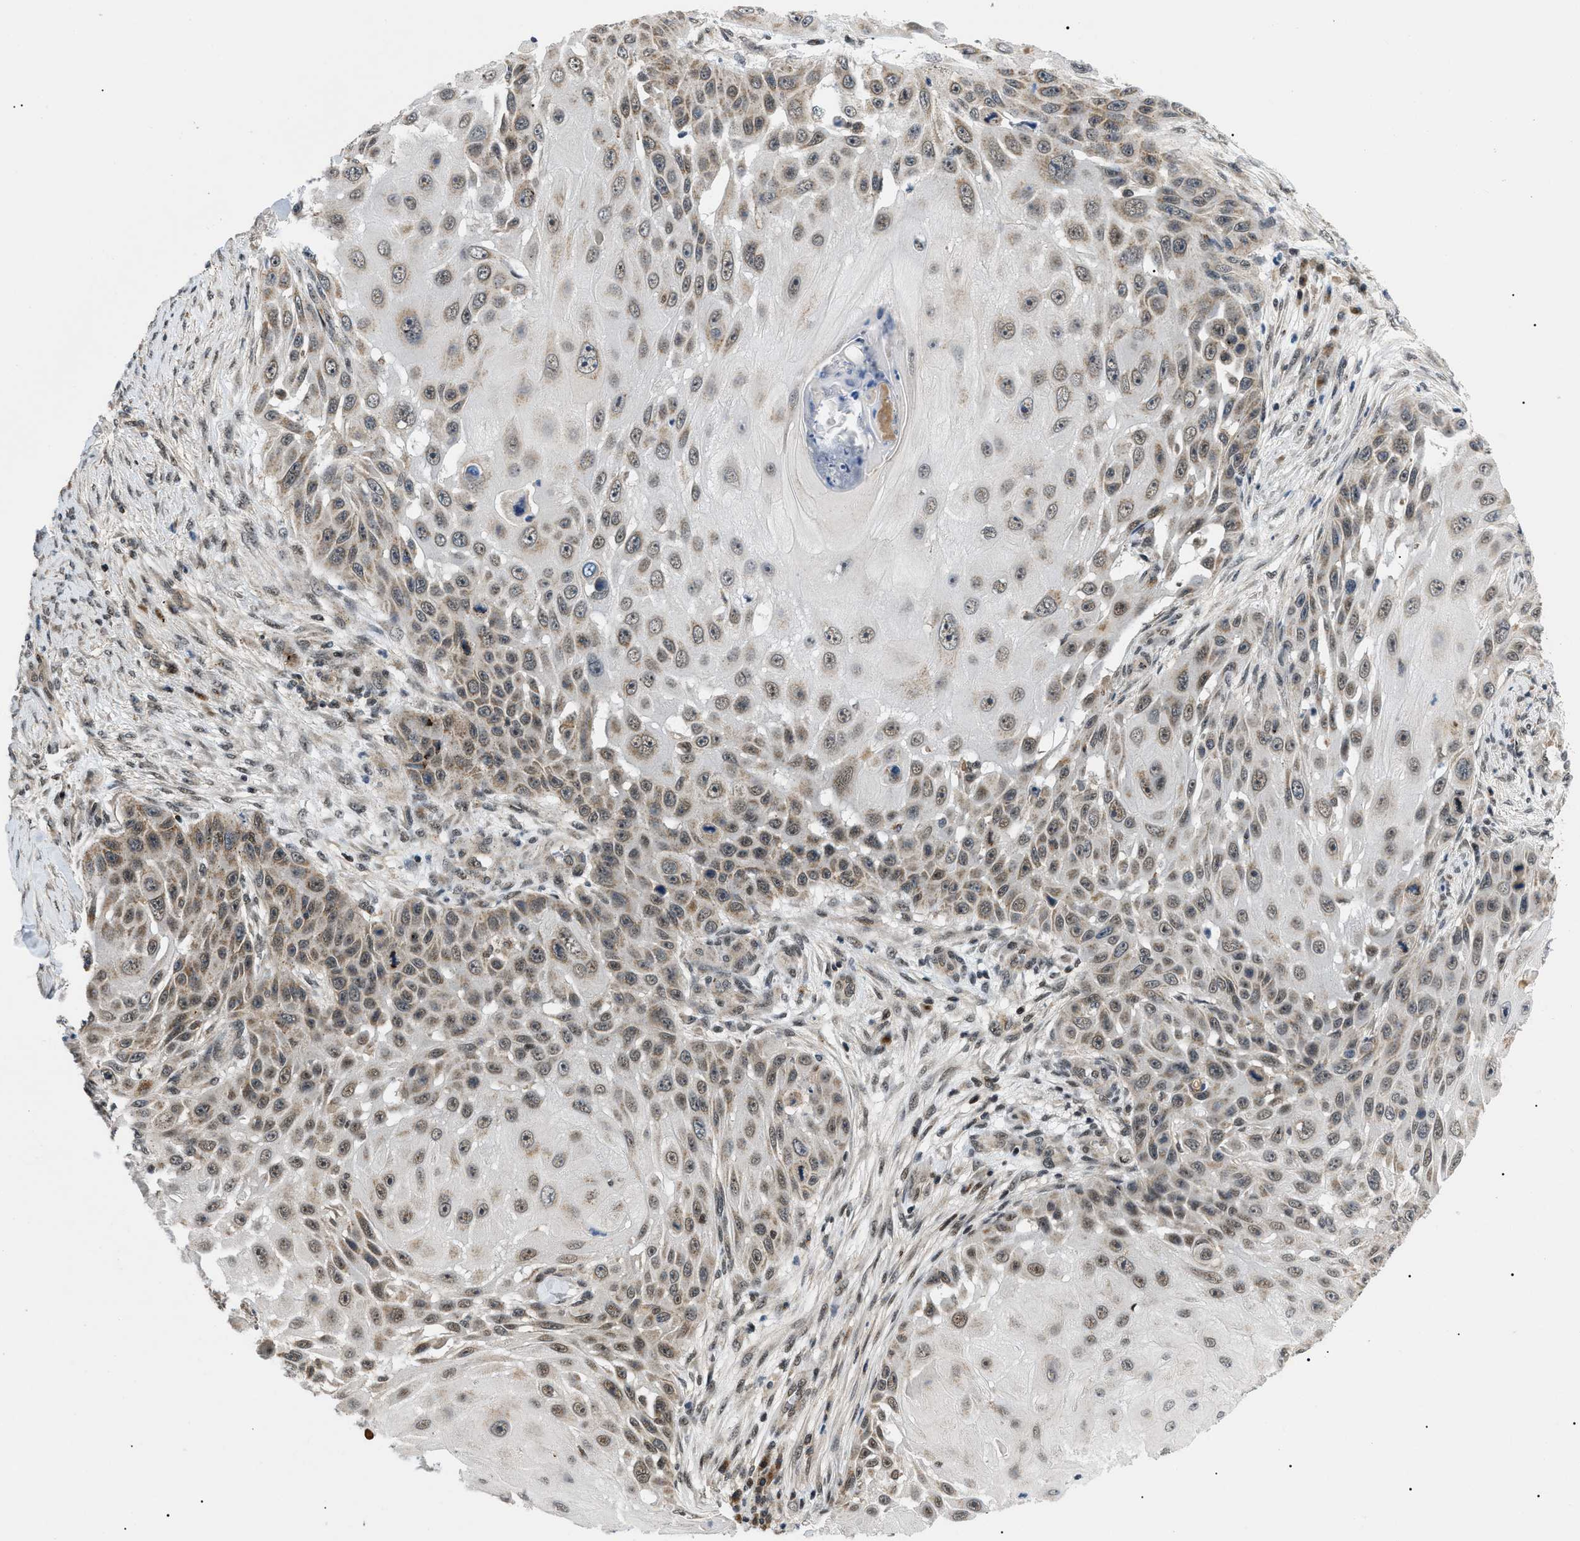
{"staining": {"intensity": "weak", "quantity": "25%-75%", "location": "nuclear"}, "tissue": "skin cancer", "cell_type": "Tumor cells", "image_type": "cancer", "snomed": [{"axis": "morphology", "description": "Squamous cell carcinoma, NOS"}, {"axis": "topography", "description": "Skin"}], "caption": "IHC of skin cancer (squamous cell carcinoma) exhibits low levels of weak nuclear staining in about 25%-75% of tumor cells.", "gene": "ZBTB11", "patient": {"sex": "female", "age": 44}}